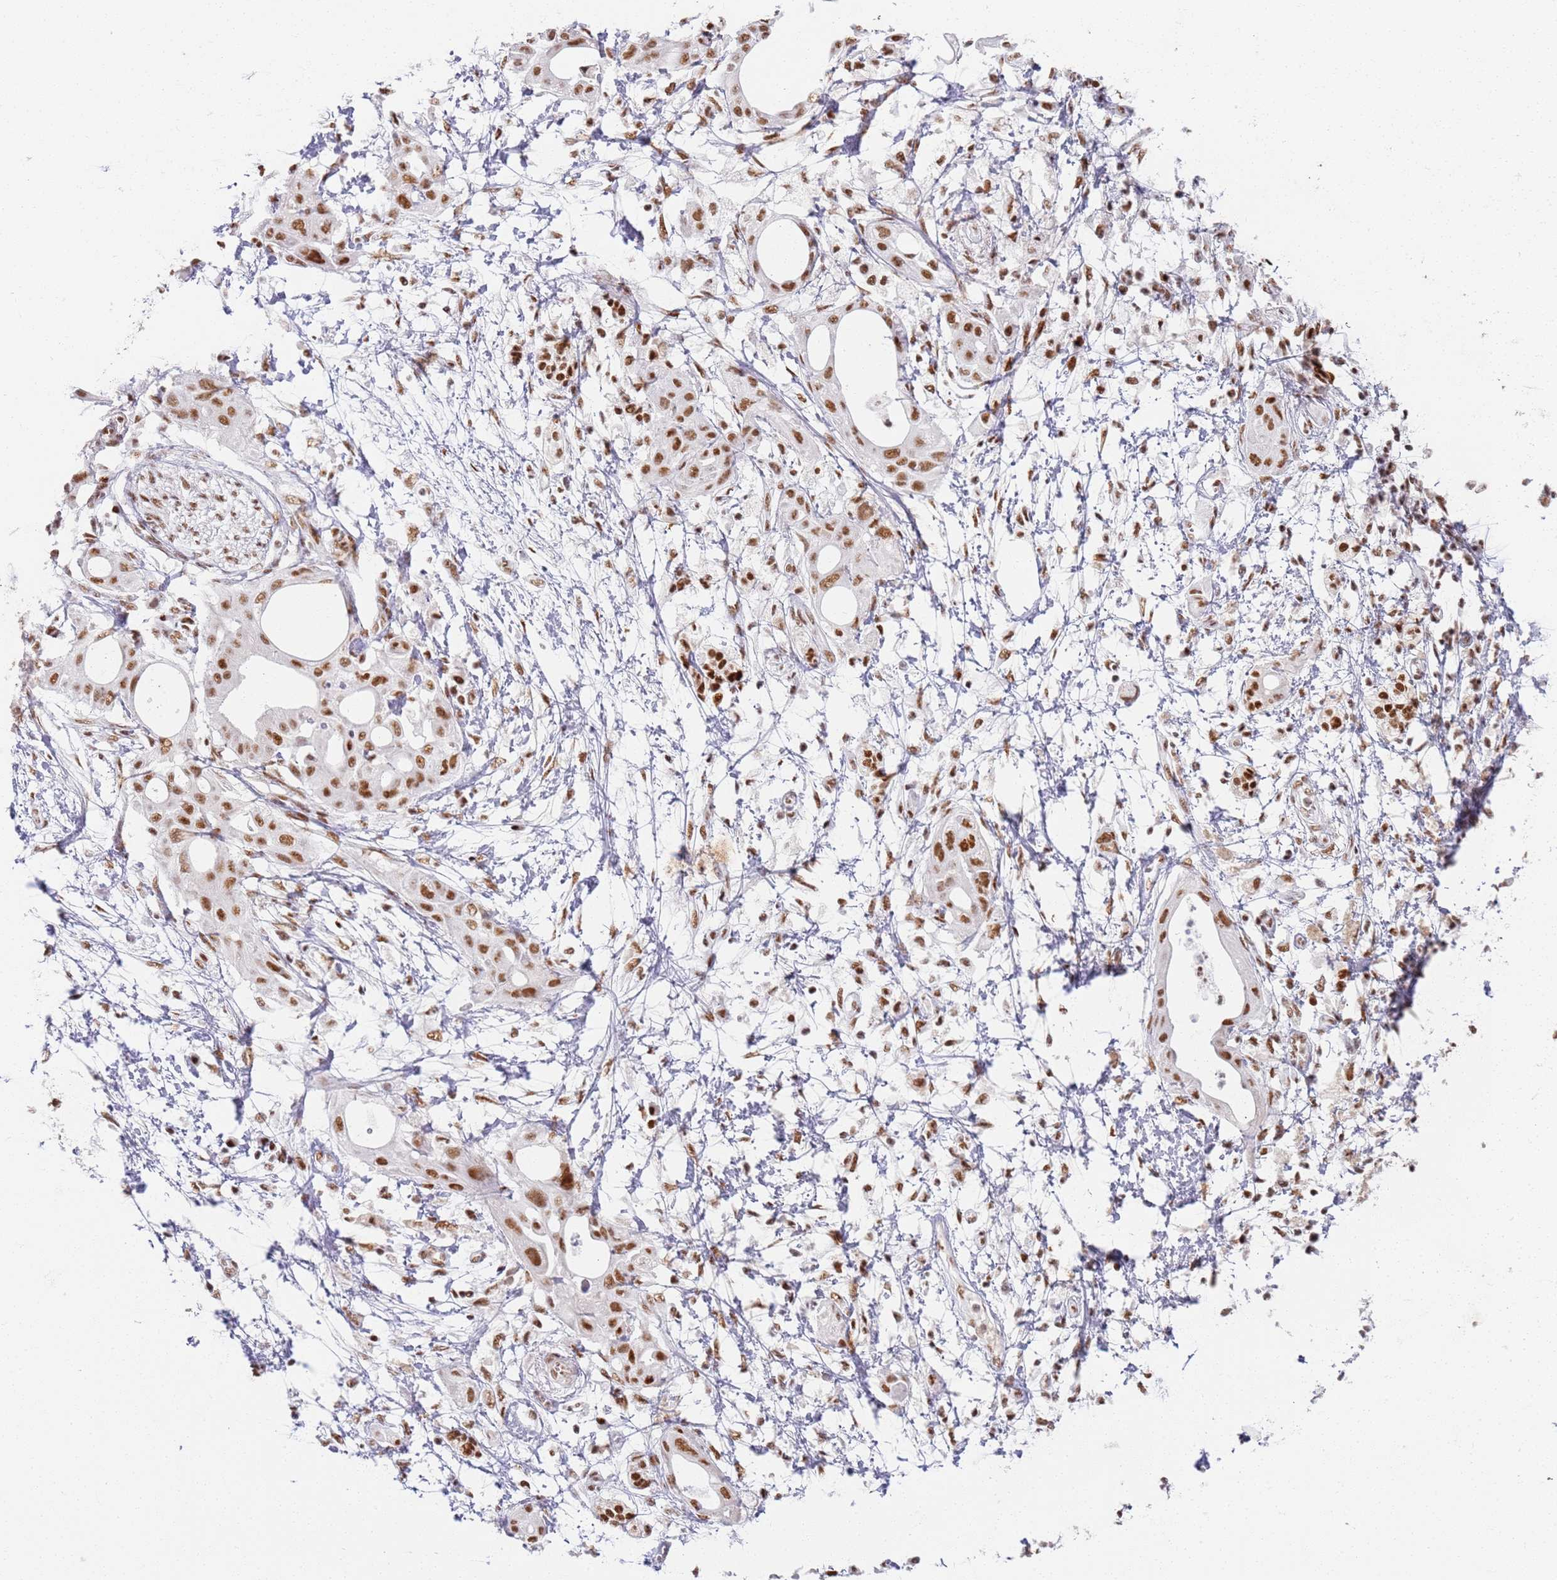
{"staining": {"intensity": "moderate", "quantity": ">75%", "location": "nuclear"}, "tissue": "pancreatic cancer", "cell_type": "Tumor cells", "image_type": "cancer", "snomed": [{"axis": "morphology", "description": "Adenocarcinoma, NOS"}, {"axis": "topography", "description": "Pancreas"}], "caption": "Human pancreatic adenocarcinoma stained for a protein (brown) demonstrates moderate nuclear positive positivity in about >75% of tumor cells.", "gene": "AKAP8L", "patient": {"sex": "male", "age": 68}}